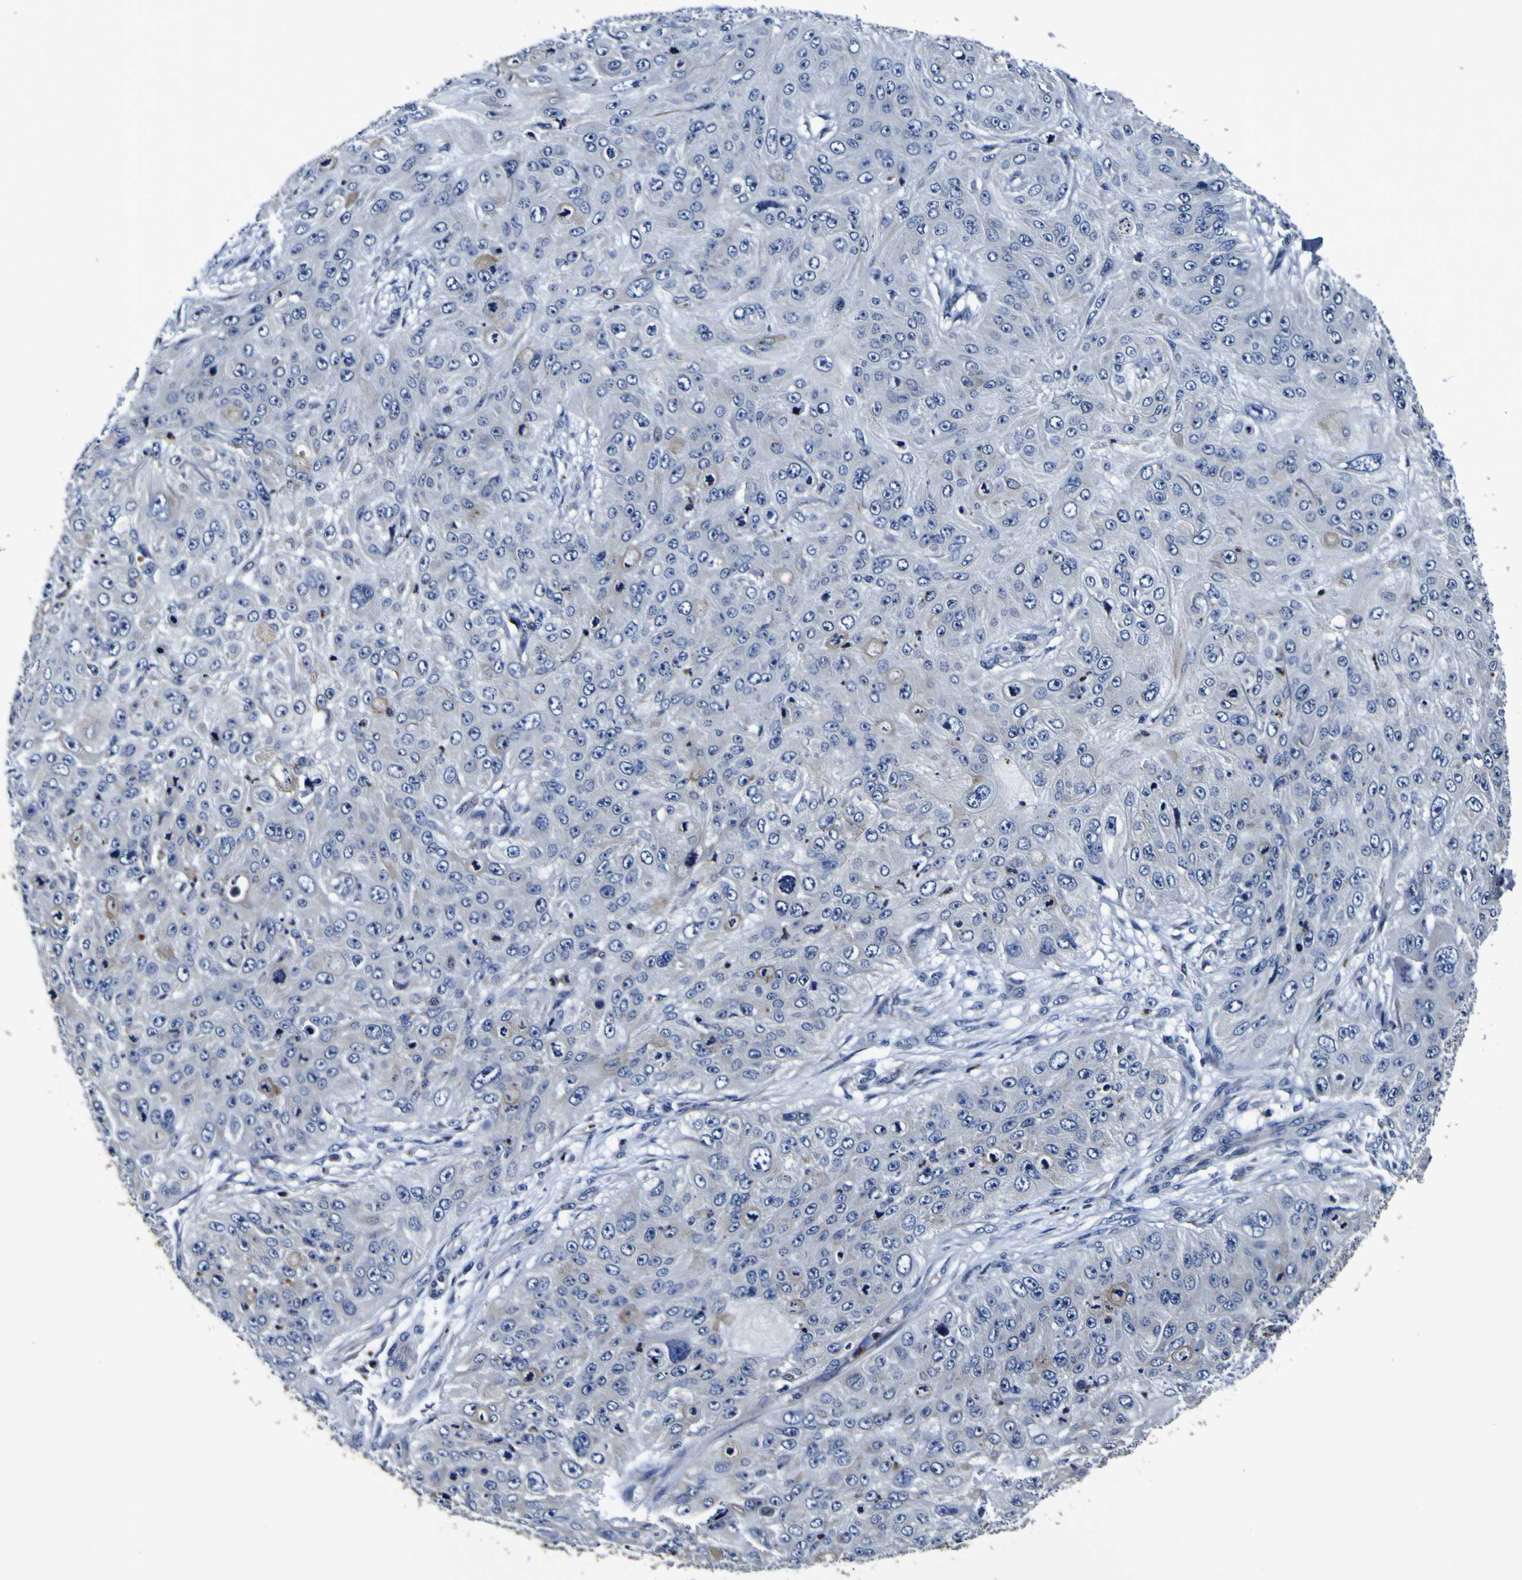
{"staining": {"intensity": "negative", "quantity": "none", "location": "none"}, "tissue": "skin cancer", "cell_type": "Tumor cells", "image_type": "cancer", "snomed": [{"axis": "morphology", "description": "Squamous cell carcinoma, NOS"}, {"axis": "topography", "description": "Skin"}], "caption": "DAB immunohistochemical staining of skin cancer shows no significant staining in tumor cells. Nuclei are stained in blue.", "gene": "PANK4", "patient": {"sex": "female", "age": 80}}